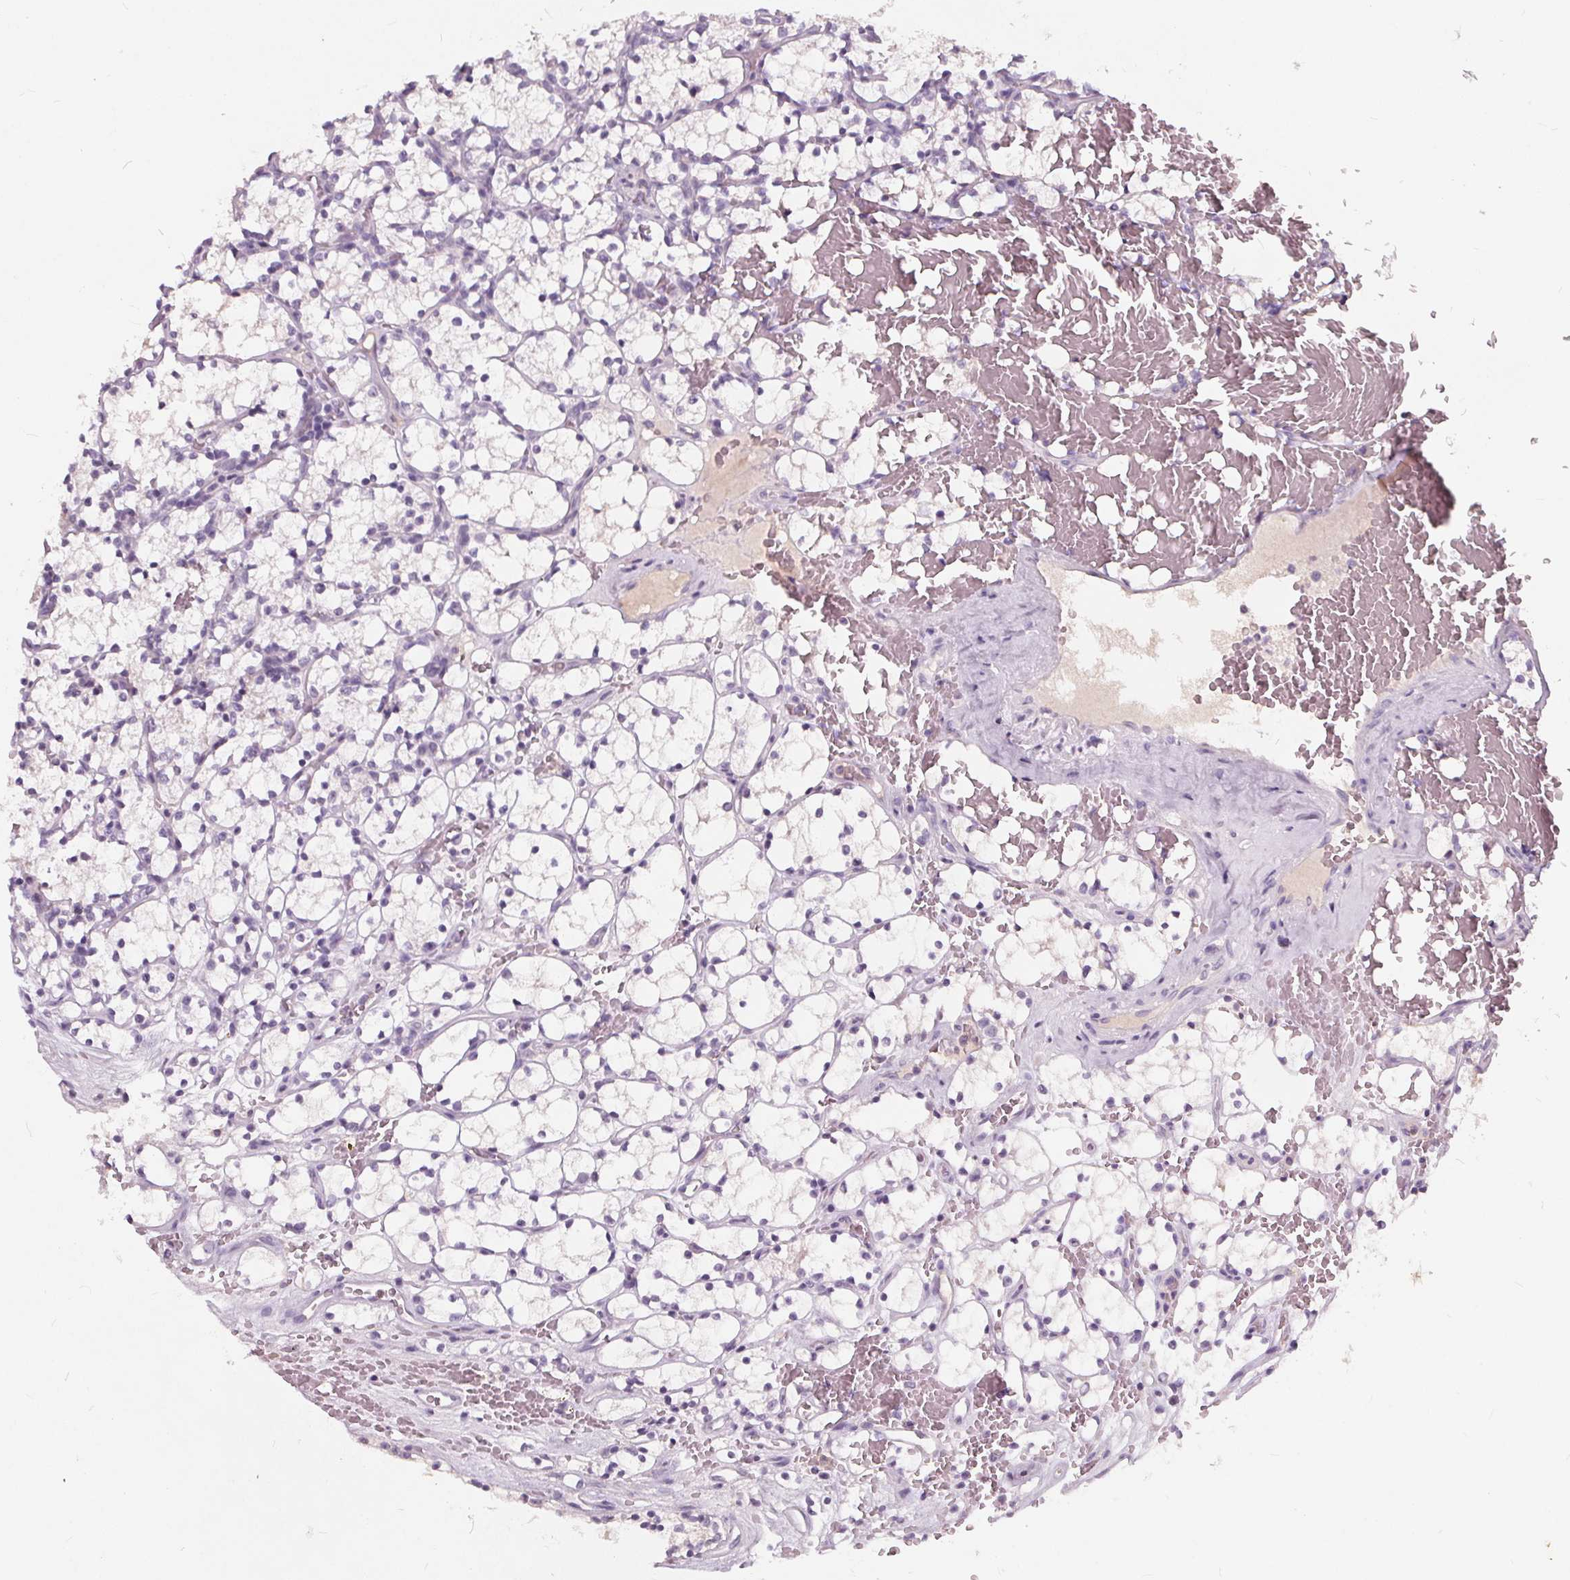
{"staining": {"intensity": "negative", "quantity": "none", "location": "none"}, "tissue": "renal cancer", "cell_type": "Tumor cells", "image_type": "cancer", "snomed": [{"axis": "morphology", "description": "Adenocarcinoma, NOS"}, {"axis": "topography", "description": "Kidney"}], "caption": "A high-resolution photomicrograph shows IHC staining of adenocarcinoma (renal), which reveals no significant expression in tumor cells.", "gene": "PLA2G2E", "patient": {"sex": "female", "age": 69}}